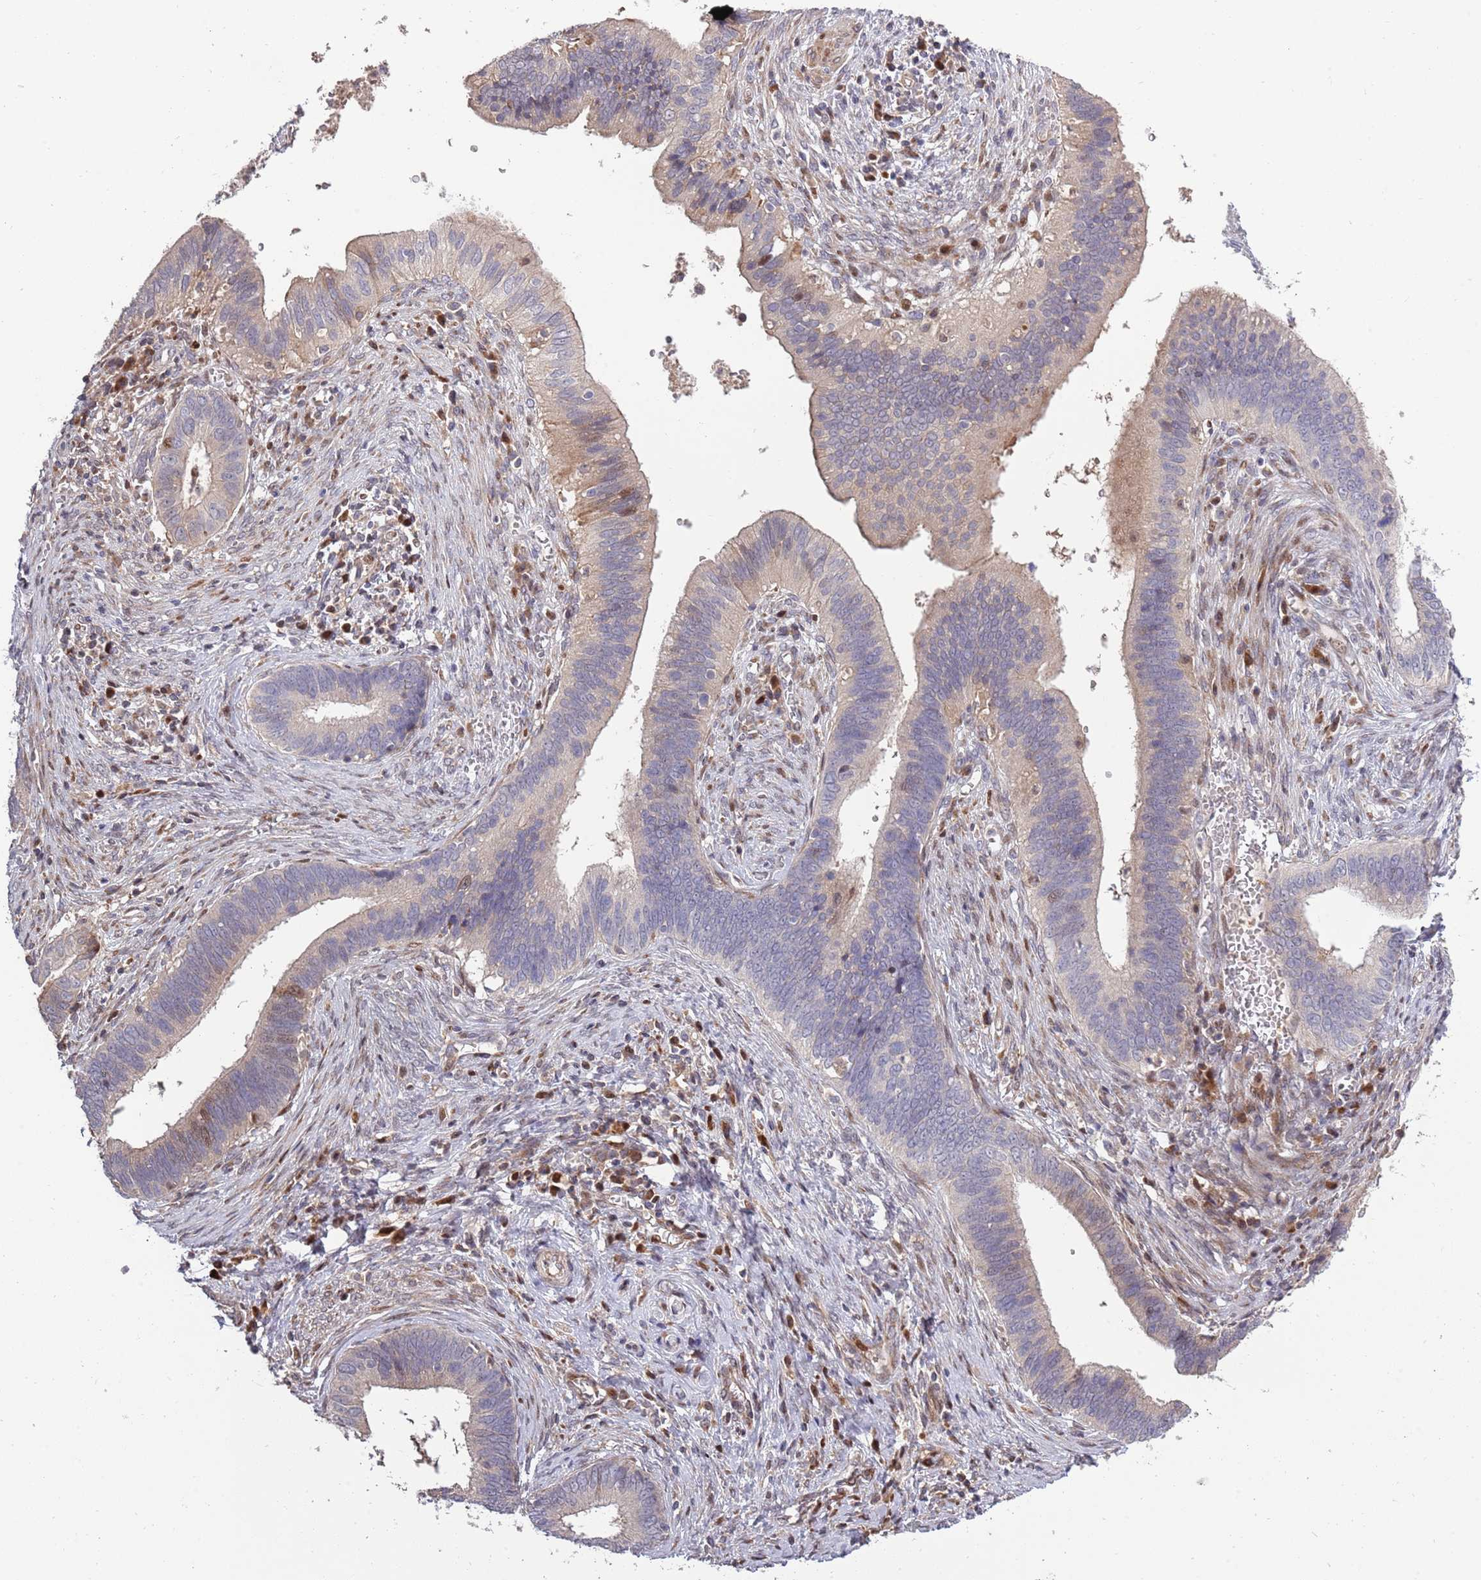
{"staining": {"intensity": "moderate", "quantity": "<25%", "location": "nuclear"}, "tissue": "cervical cancer", "cell_type": "Tumor cells", "image_type": "cancer", "snomed": [{"axis": "morphology", "description": "Adenocarcinoma, NOS"}, {"axis": "topography", "description": "Cervix"}], "caption": "A low amount of moderate nuclear expression is seen in about <25% of tumor cells in cervical adenocarcinoma tissue.", "gene": "SYNDIG1L", "patient": {"sex": "female", "age": 42}}